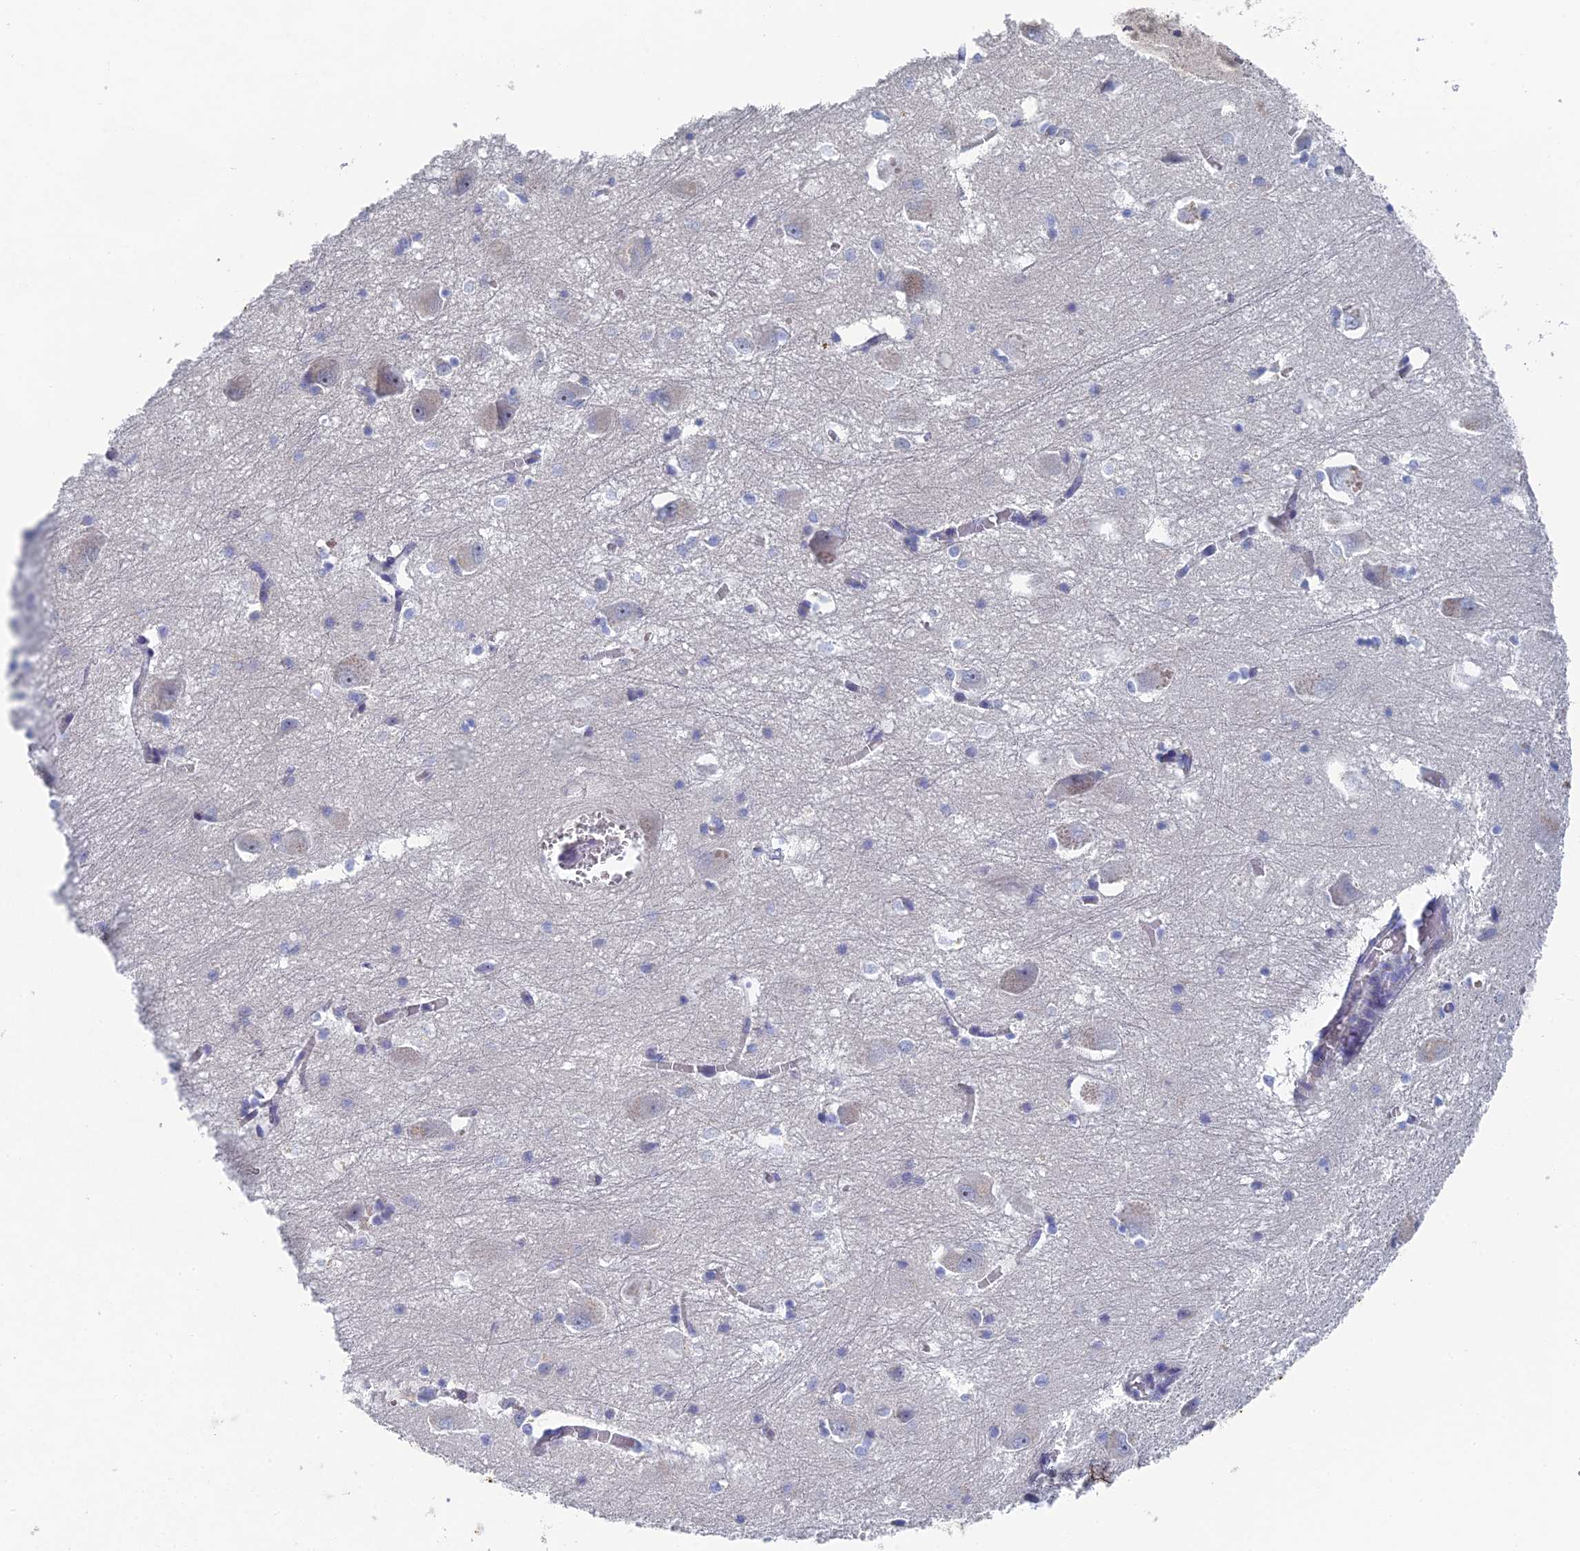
{"staining": {"intensity": "negative", "quantity": "none", "location": "none"}, "tissue": "caudate", "cell_type": "Glial cells", "image_type": "normal", "snomed": [{"axis": "morphology", "description": "Normal tissue, NOS"}, {"axis": "topography", "description": "Lateral ventricle wall"}], "caption": "Glial cells are negative for brown protein staining in normal caudate. (DAB IHC visualized using brightfield microscopy, high magnification).", "gene": "SRFBP1", "patient": {"sex": "male", "age": 37}}